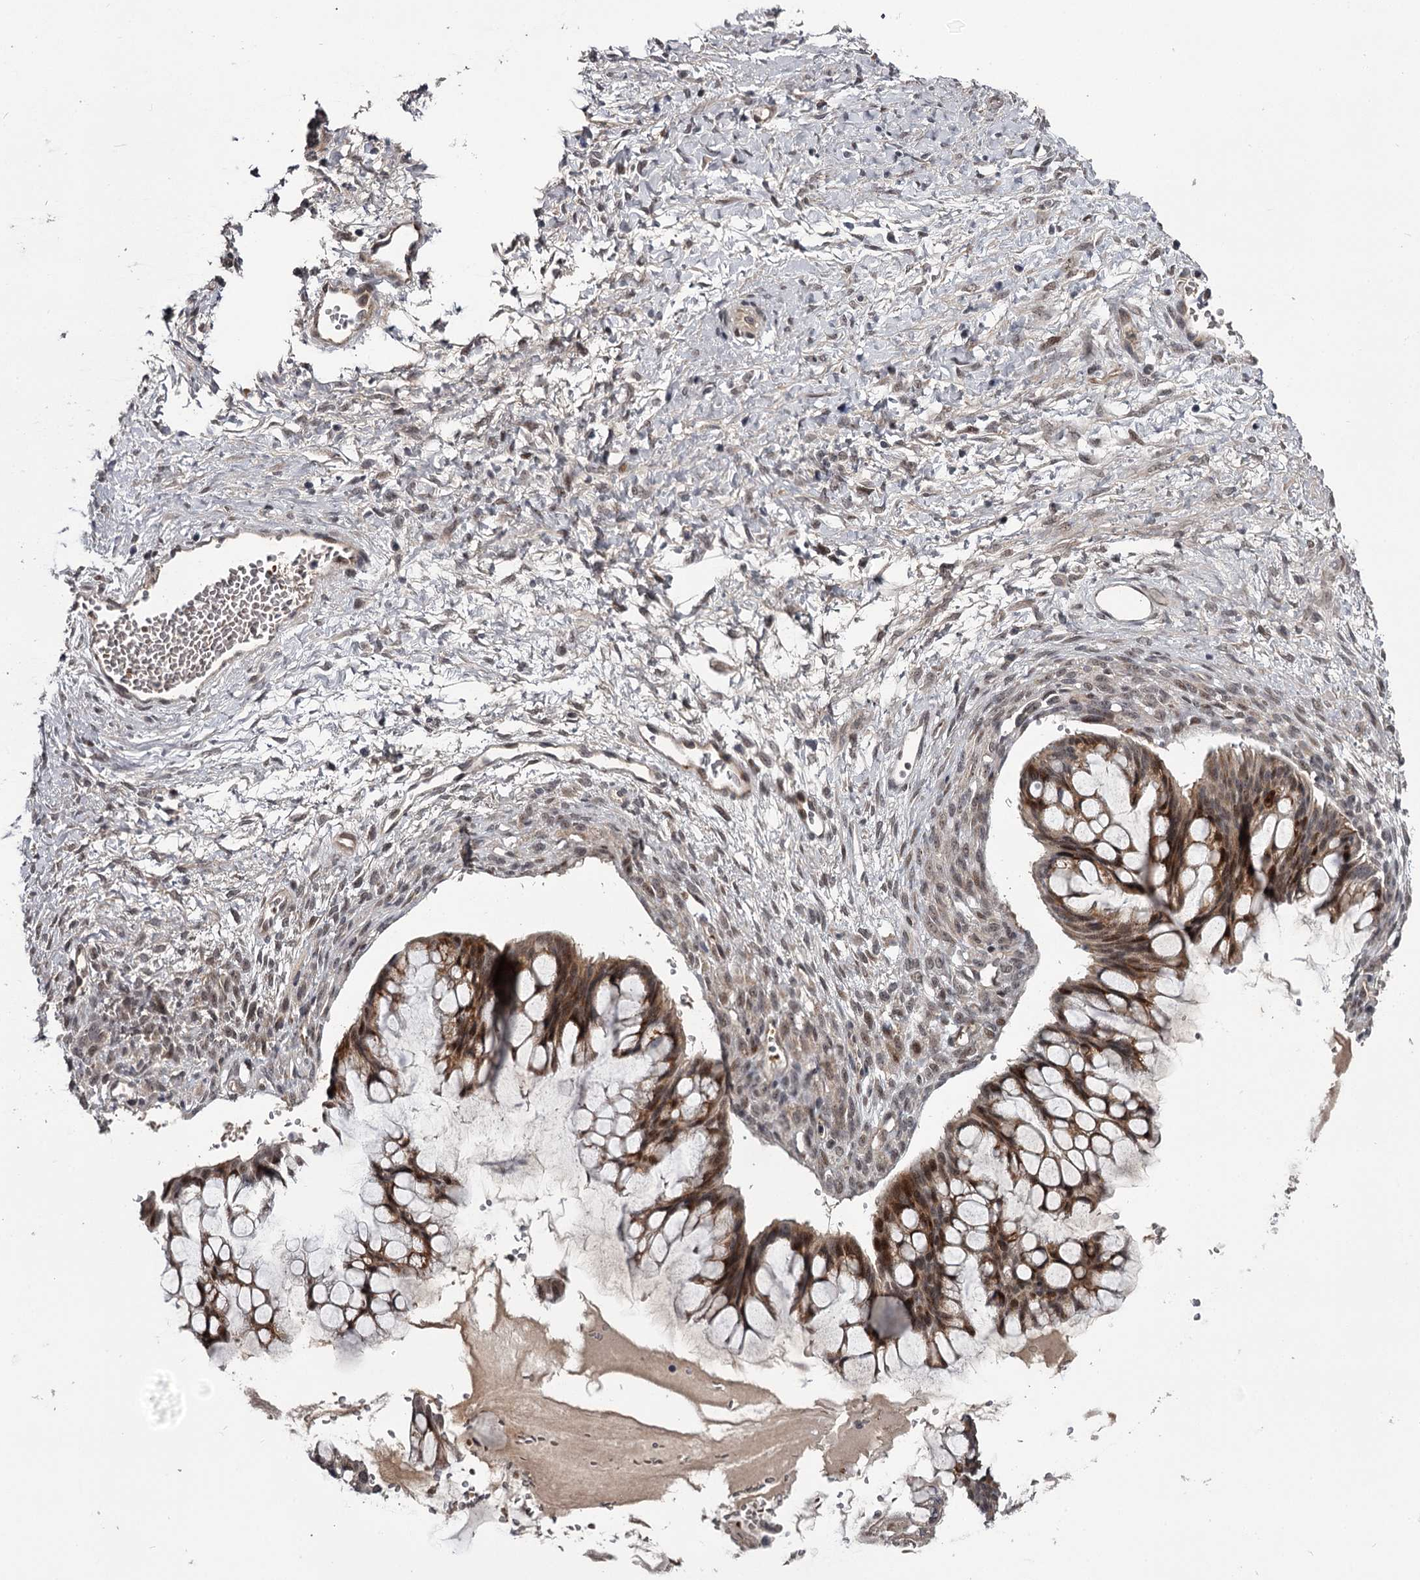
{"staining": {"intensity": "moderate", "quantity": ">75%", "location": "cytoplasmic/membranous,nuclear"}, "tissue": "ovarian cancer", "cell_type": "Tumor cells", "image_type": "cancer", "snomed": [{"axis": "morphology", "description": "Cystadenocarcinoma, mucinous, NOS"}, {"axis": "topography", "description": "Ovary"}], "caption": "High-power microscopy captured an immunohistochemistry (IHC) micrograph of ovarian cancer, revealing moderate cytoplasmic/membranous and nuclear staining in approximately >75% of tumor cells. (DAB IHC with brightfield microscopy, high magnification).", "gene": "RNF44", "patient": {"sex": "female", "age": 73}}